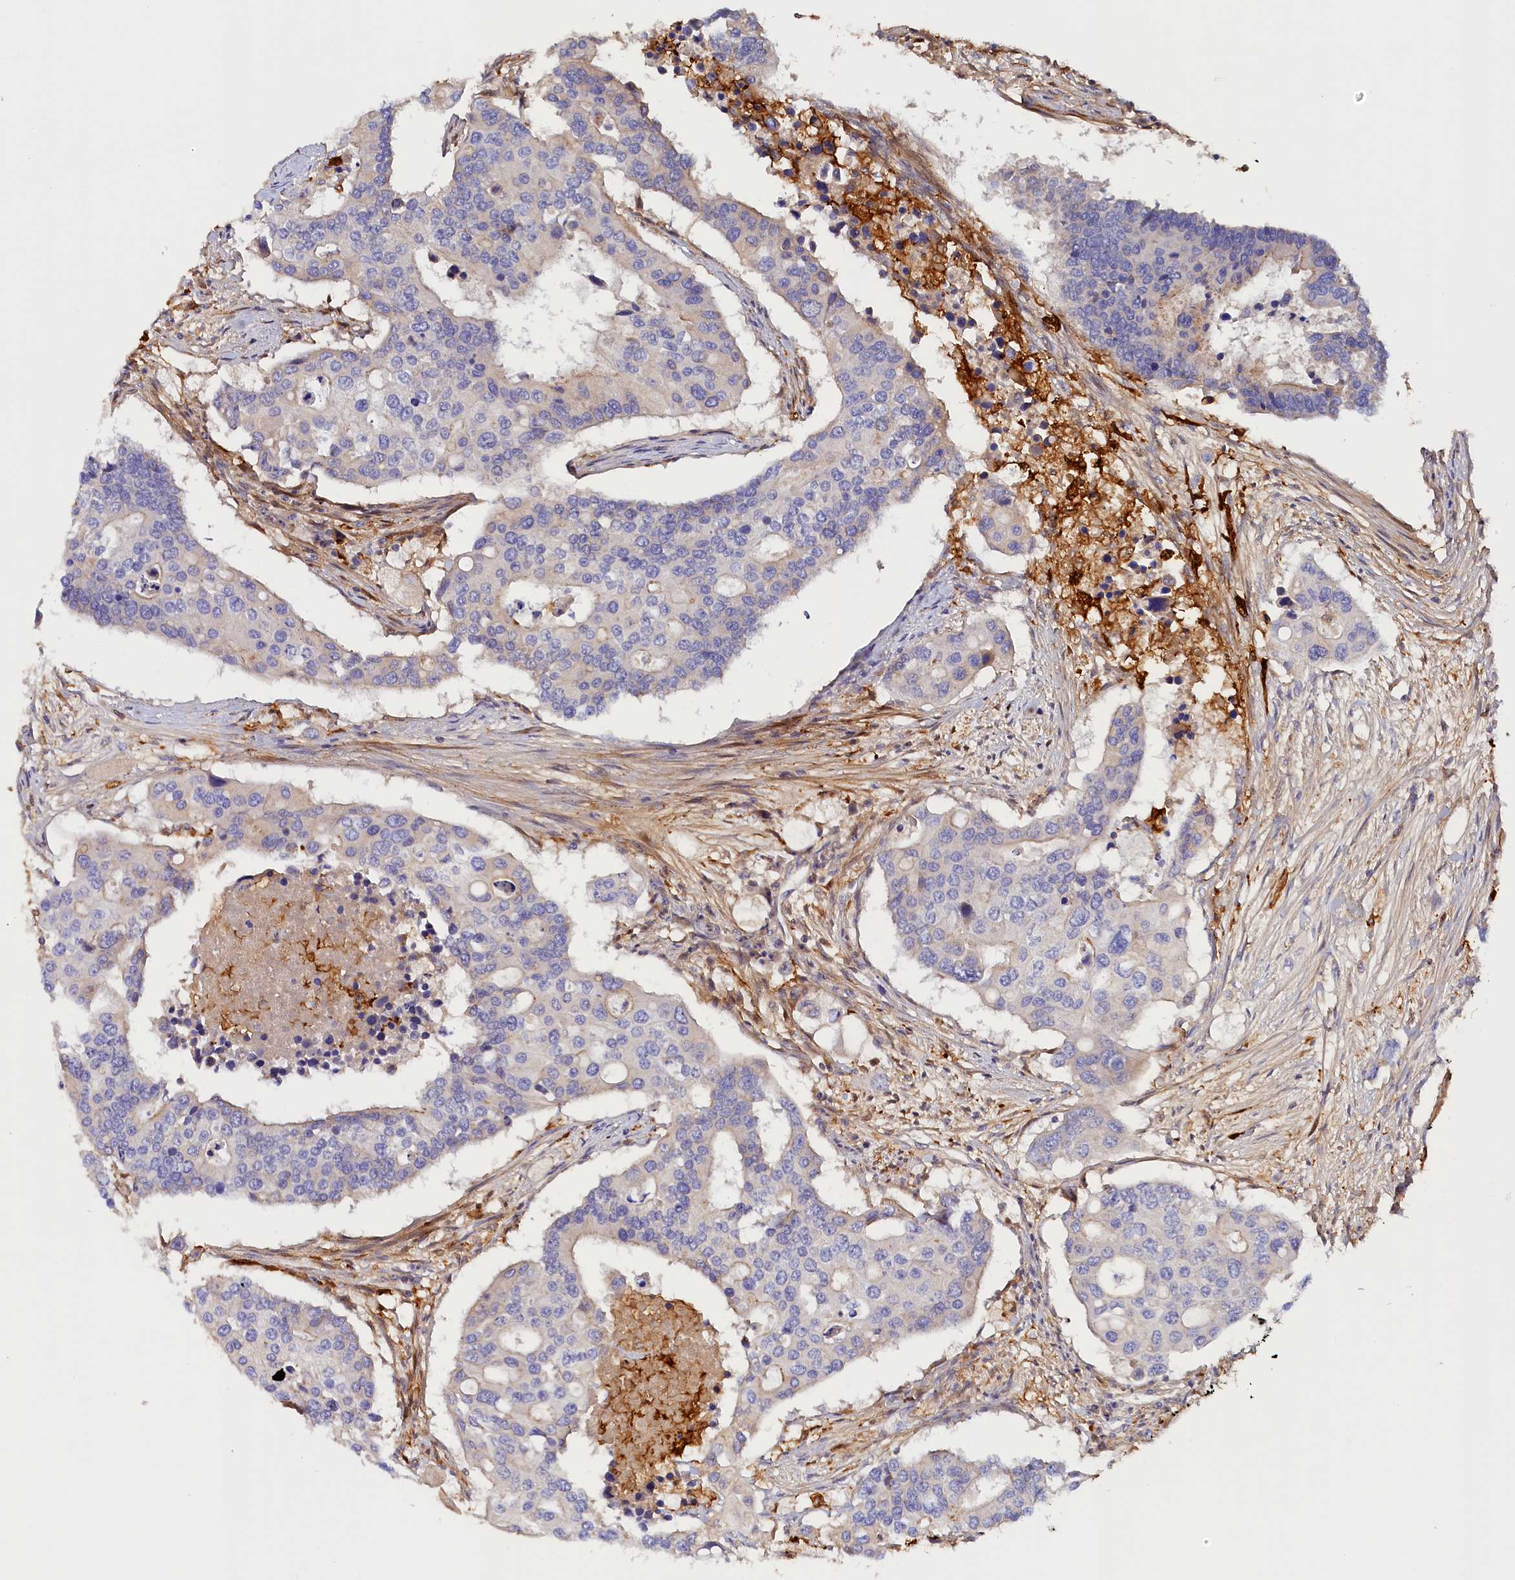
{"staining": {"intensity": "negative", "quantity": "none", "location": "none"}, "tissue": "colorectal cancer", "cell_type": "Tumor cells", "image_type": "cancer", "snomed": [{"axis": "morphology", "description": "Adenocarcinoma, NOS"}, {"axis": "topography", "description": "Colon"}], "caption": "The micrograph displays no significant positivity in tumor cells of colorectal adenocarcinoma.", "gene": "KATNB1", "patient": {"sex": "male", "age": 77}}